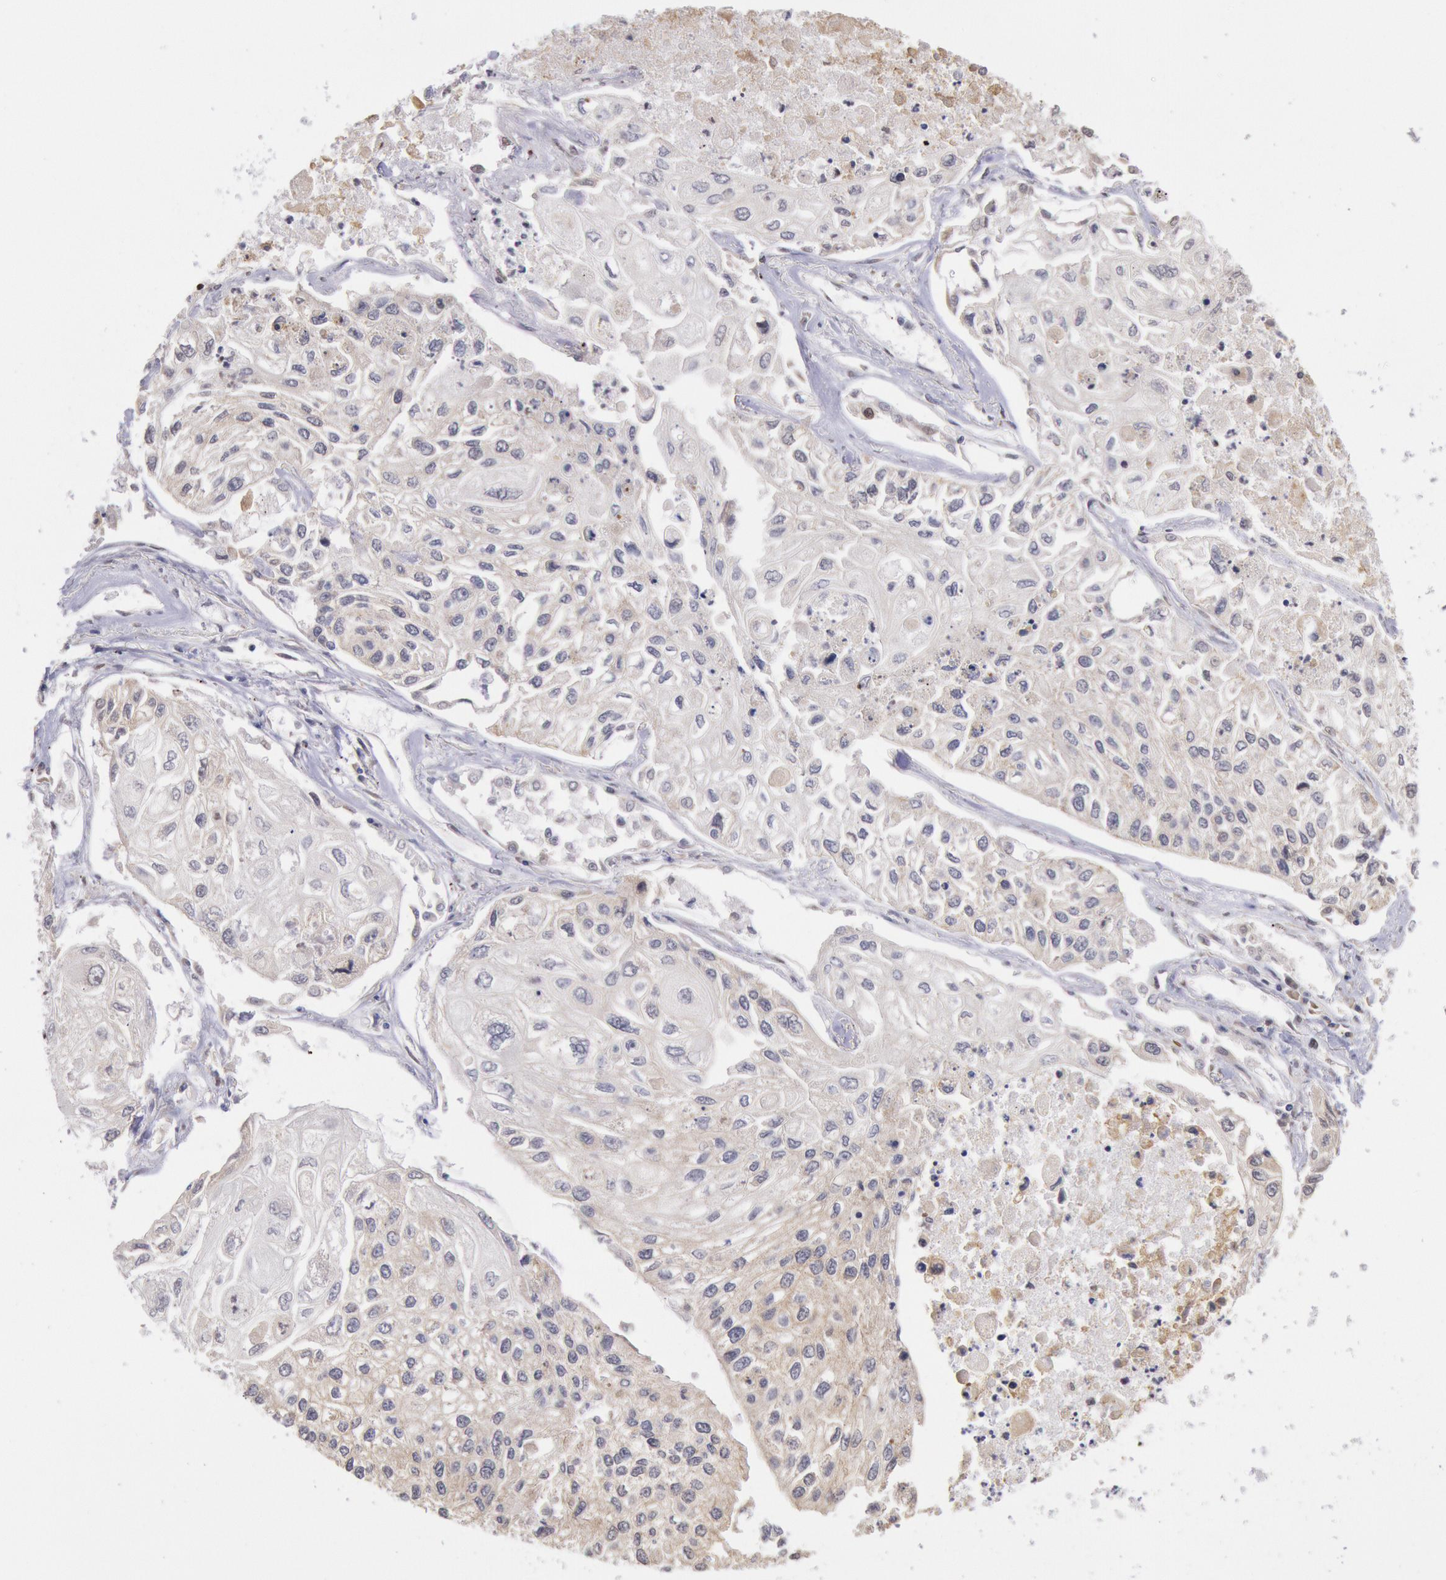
{"staining": {"intensity": "weak", "quantity": ">75%", "location": "cytoplasmic/membranous"}, "tissue": "lung cancer", "cell_type": "Tumor cells", "image_type": "cancer", "snomed": [{"axis": "morphology", "description": "Squamous cell carcinoma, NOS"}, {"axis": "topography", "description": "Lung"}], "caption": "Brown immunohistochemical staining in squamous cell carcinoma (lung) exhibits weak cytoplasmic/membranous staining in about >75% of tumor cells. (DAB (3,3'-diaminobenzidine) IHC, brown staining for protein, blue staining for nuclei).", "gene": "SNRPD3", "patient": {"sex": "male", "age": 75}}